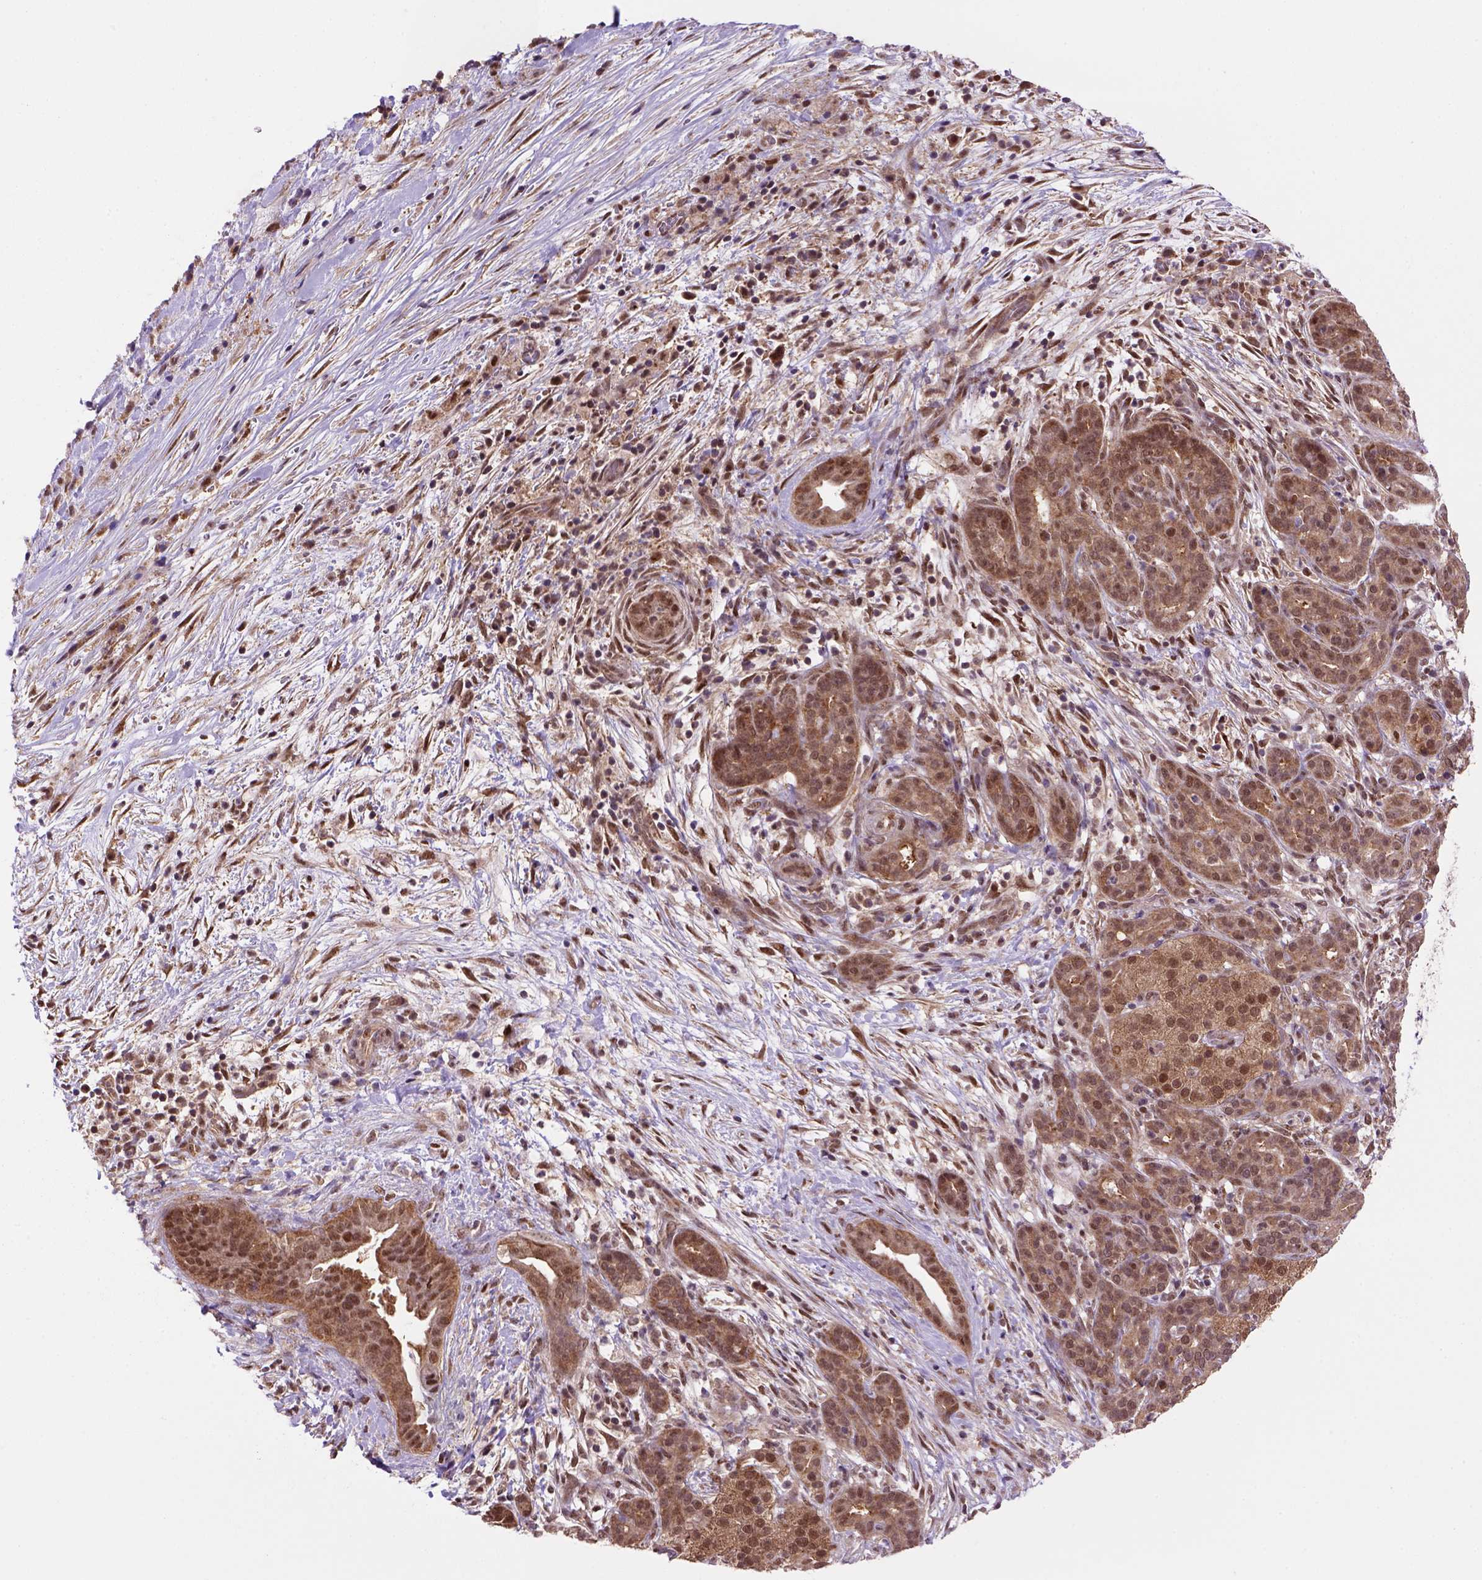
{"staining": {"intensity": "moderate", "quantity": ">75%", "location": "cytoplasmic/membranous,nuclear"}, "tissue": "pancreatic cancer", "cell_type": "Tumor cells", "image_type": "cancer", "snomed": [{"axis": "morphology", "description": "Adenocarcinoma, NOS"}, {"axis": "topography", "description": "Pancreas"}], "caption": "High-magnification brightfield microscopy of pancreatic cancer stained with DAB (brown) and counterstained with hematoxylin (blue). tumor cells exhibit moderate cytoplasmic/membranous and nuclear staining is seen in about>75% of cells. (IHC, brightfield microscopy, high magnification).", "gene": "PSMC2", "patient": {"sex": "male", "age": 44}}